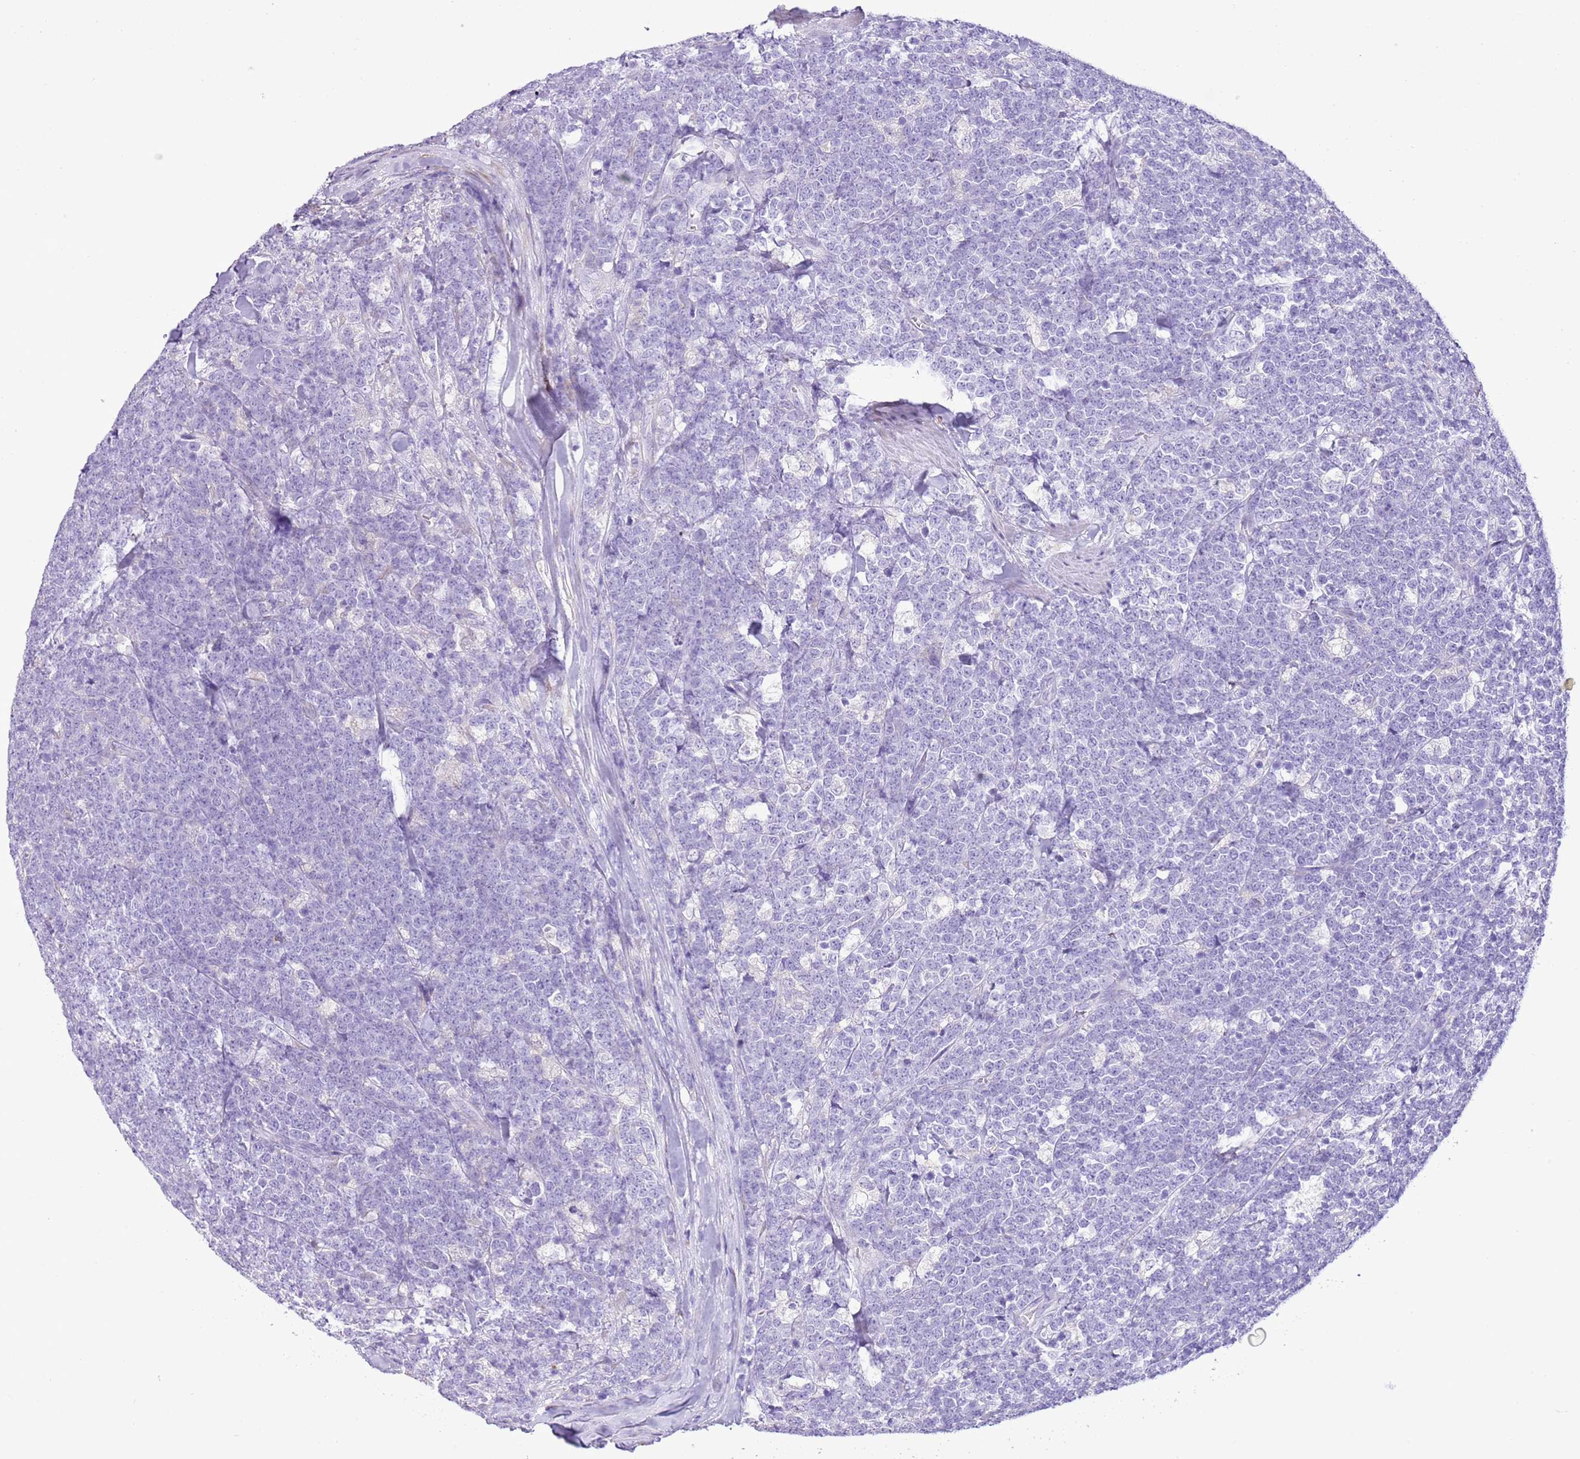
{"staining": {"intensity": "negative", "quantity": "none", "location": "none"}, "tissue": "lymphoma", "cell_type": "Tumor cells", "image_type": "cancer", "snomed": [{"axis": "morphology", "description": "Malignant lymphoma, non-Hodgkin's type, High grade"}, {"axis": "topography", "description": "Small intestine"}, {"axis": "topography", "description": "Colon"}], "caption": "Lymphoma stained for a protein using immunohistochemistry (IHC) displays no positivity tumor cells.", "gene": "AAR2", "patient": {"sex": "male", "age": 8}}